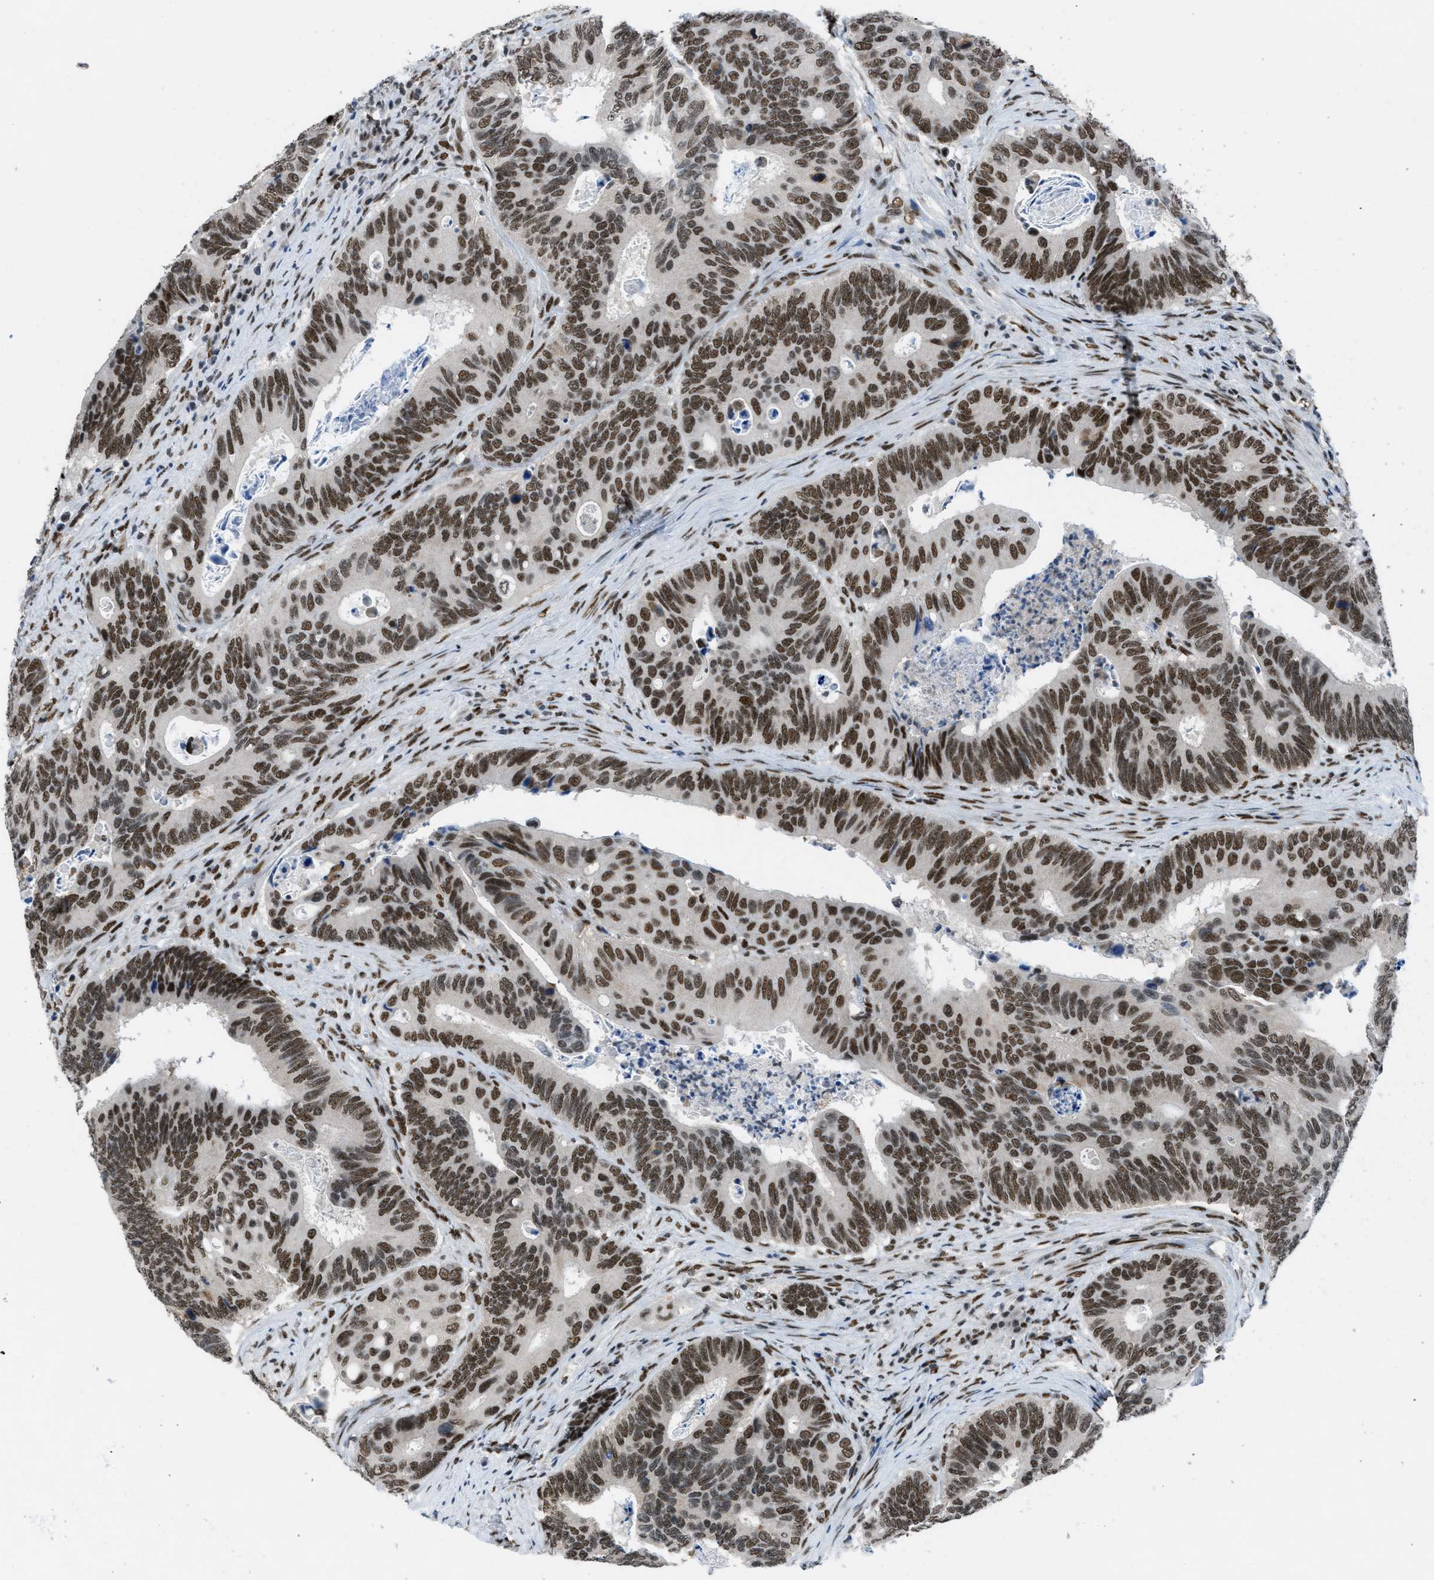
{"staining": {"intensity": "strong", "quantity": ">75%", "location": "nuclear"}, "tissue": "colorectal cancer", "cell_type": "Tumor cells", "image_type": "cancer", "snomed": [{"axis": "morphology", "description": "Inflammation, NOS"}, {"axis": "morphology", "description": "Adenocarcinoma, NOS"}, {"axis": "topography", "description": "Colon"}], "caption": "This is a photomicrograph of immunohistochemistry (IHC) staining of colorectal cancer, which shows strong positivity in the nuclear of tumor cells.", "gene": "GATAD2B", "patient": {"sex": "male", "age": 72}}